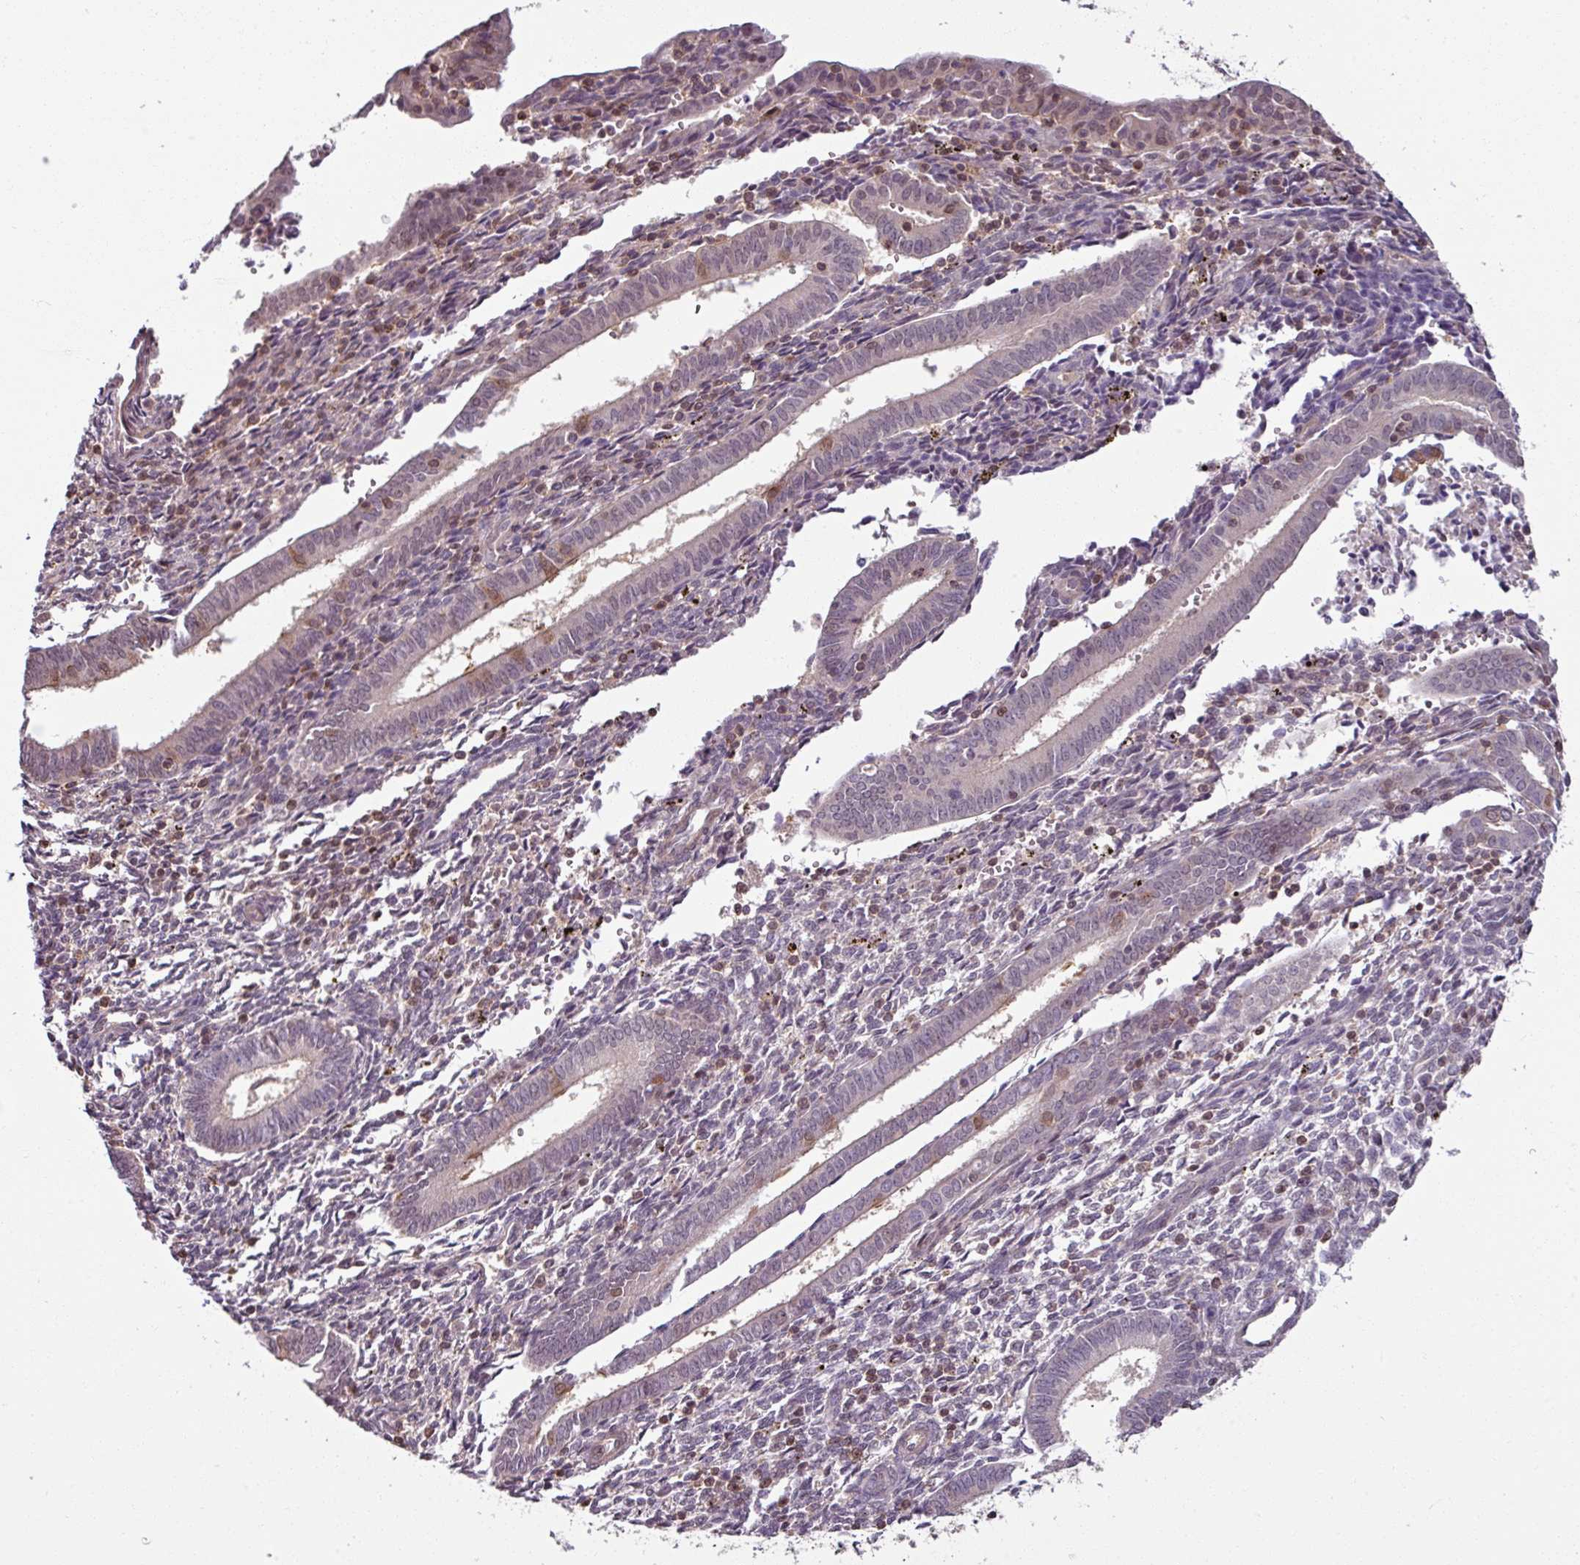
{"staining": {"intensity": "weak", "quantity": "<25%", "location": "cytoplasmic/membranous"}, "tissue": "endometrium", "cell_type": "Cells in endometrial stroma", "image_type": "normal", "snomed": [{"axis": "morphology", "description": "Normal tissue, NOS"}, {"axis": "topography", "description": "Endometrium"}], "caption": "This is an immunohistochemistry (IHC) histopathology image of unremarkable endometrium. There is no staining in cells in endometrial stroma.", "gene": "TUSC3", "patient": {"sex": "female", "age": 41}}